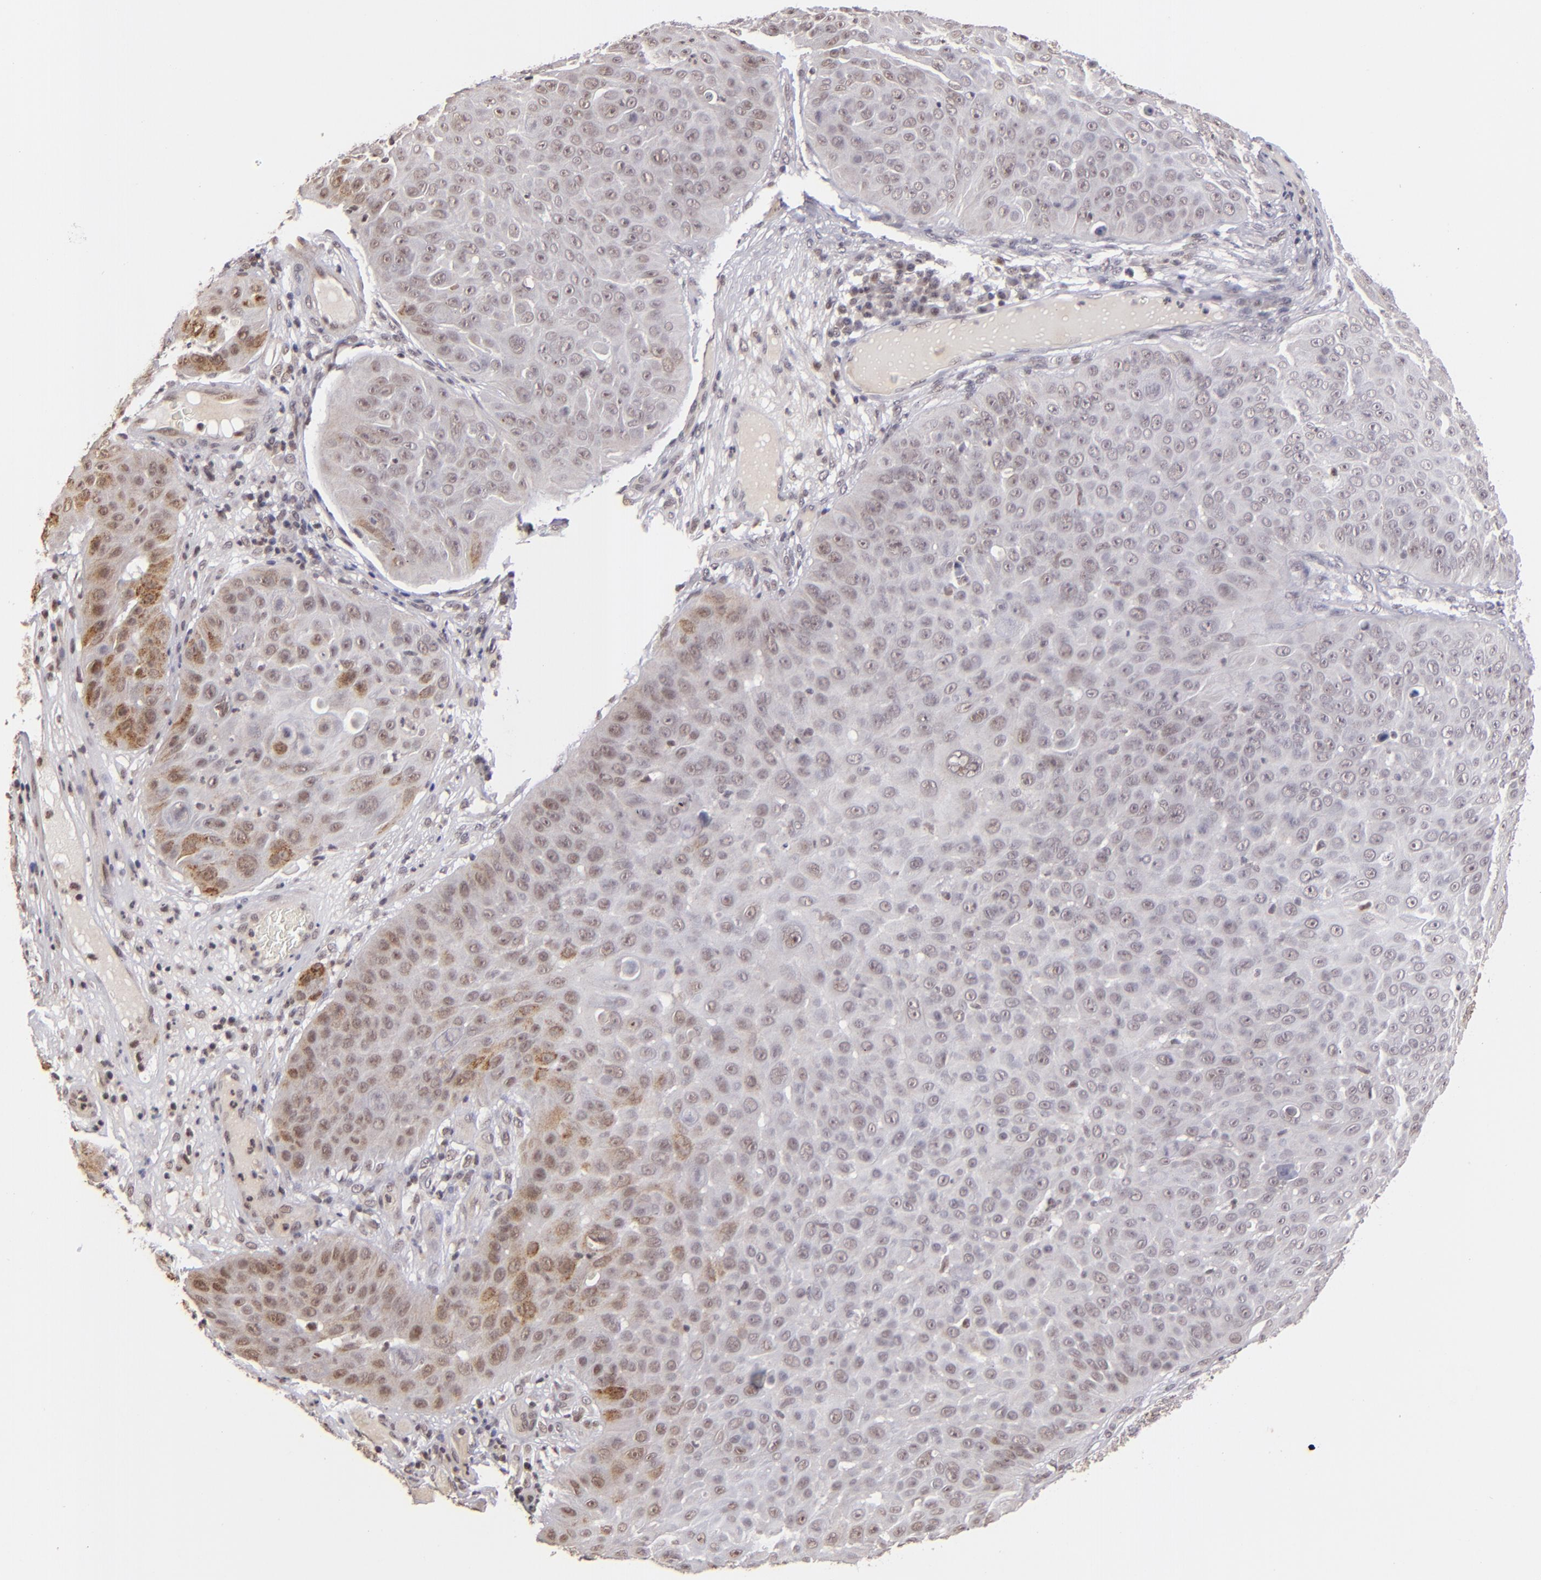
{"staining": {"intensity": "weak", "quantity": "<25%", "location": "nuclear"}, "tissue": "skin cancer", "cell_type": "Tumor cells", "image_type": "cancer", "snomed": [{"axis": "morphology", "description": "Squamous cell carcinoma, NOS"}, {"axis": "topography", "description": "Skin"}], "caption": "Squamous cell carcinoma (skin) was stained to show a protein in brown. There is no significant staining in tumor cells. (DAB (3,3'-diaminobenzidine) IHC with hematoxylin counter stain).", "gene": "RARB", "patient": {"sex": "male", "age": 82}}